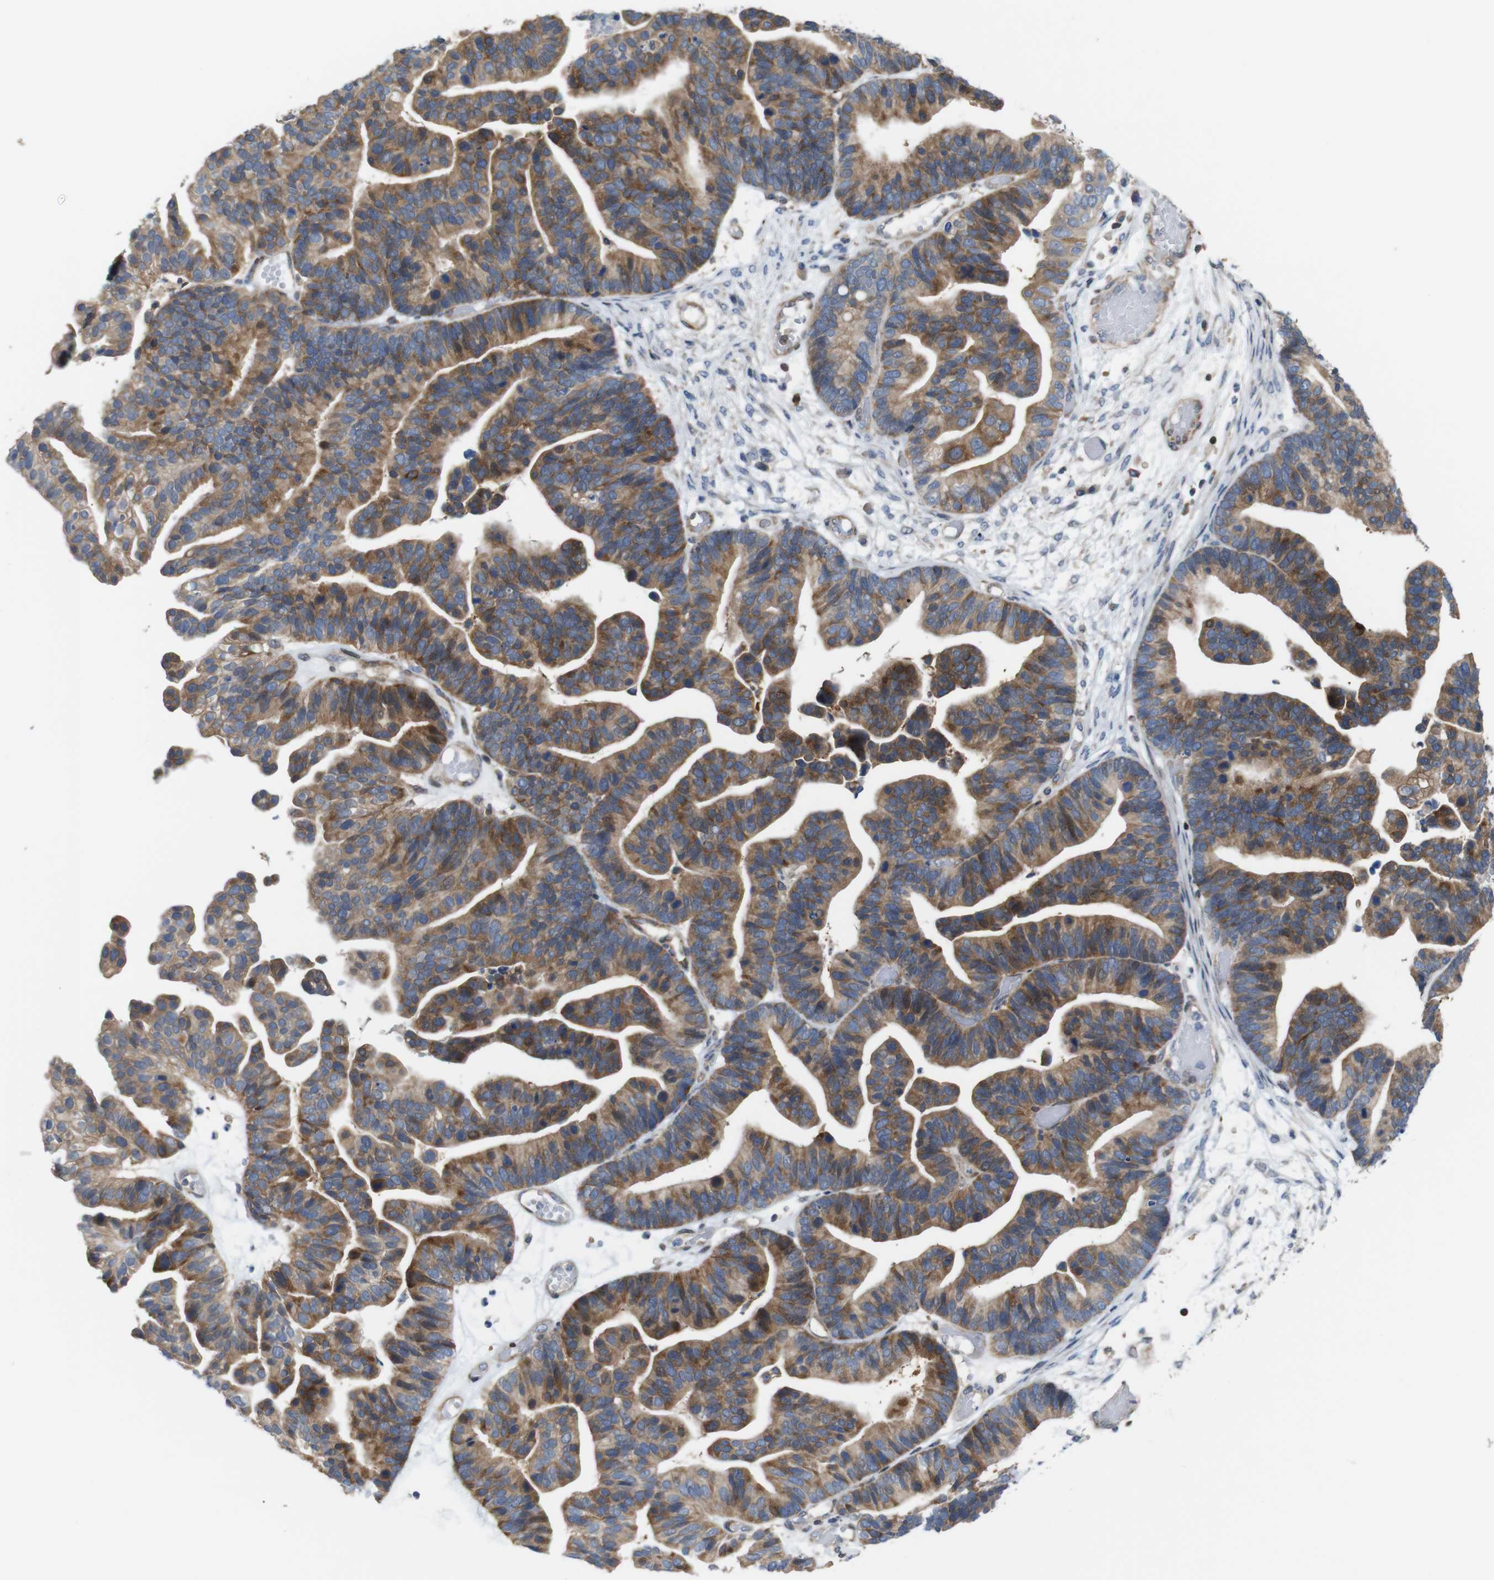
{"staining": {"intensity": "moderate", "quantity": ">75%", "location": "cytoplasmic/membranous"}, "tissue": "ovarian cancer", "cell_type": "Tumor cells", "image_type": "cancer", "snomed": [{"axis": "morphology", "description": "Cystadenocarcinoma, serous, NOS"}, {"axis": "topography", "description": "Ovary"}], "caption": "DAB (3,3'-diaminobenzidine) immunohistochemical staining of ovarian cancer exhibits moderate cytoplasmic/membranous protein positivity in about >75% of tumor cells.", "gene": "PCOLCE2", "patient": {"sex": "female", "age": 56}}